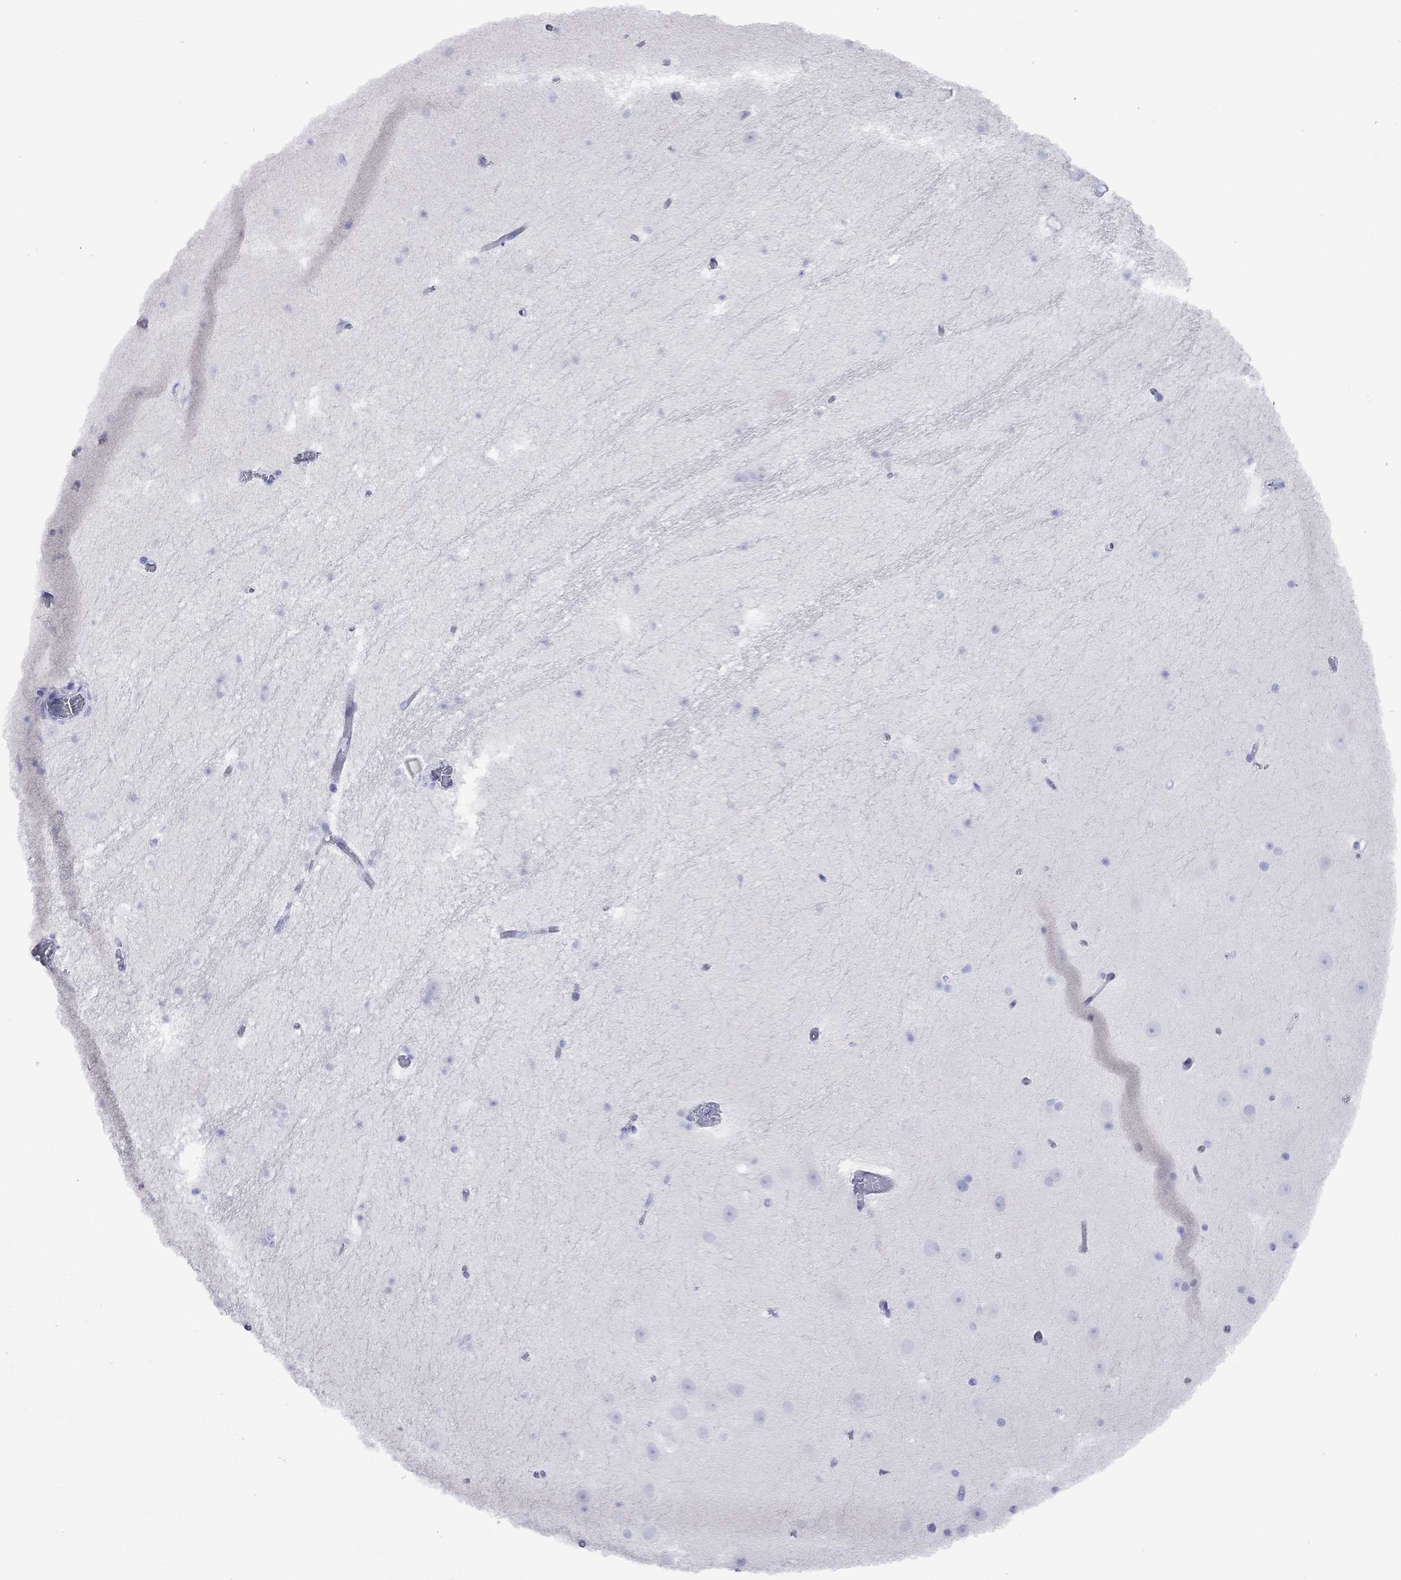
{"staining": {"intensity": "negative", "quantity": "none", "location": "none"}, "tissue": "hippocampus", "cell_type": "Glial cells", "image_type": "normal", "snomed": [{"axis": "morphology", "description": "Normal tissue, NOS"}, {"axis": "topography", "description": "Hippocampus"}], "caption": "A high-resolution histopathology image shows IHC staining of benign hippocampus, which demonstrates no significant positivity in glial cells.", "gene": "FIGLA", "patient": {"sex": "male", "age": 26}}